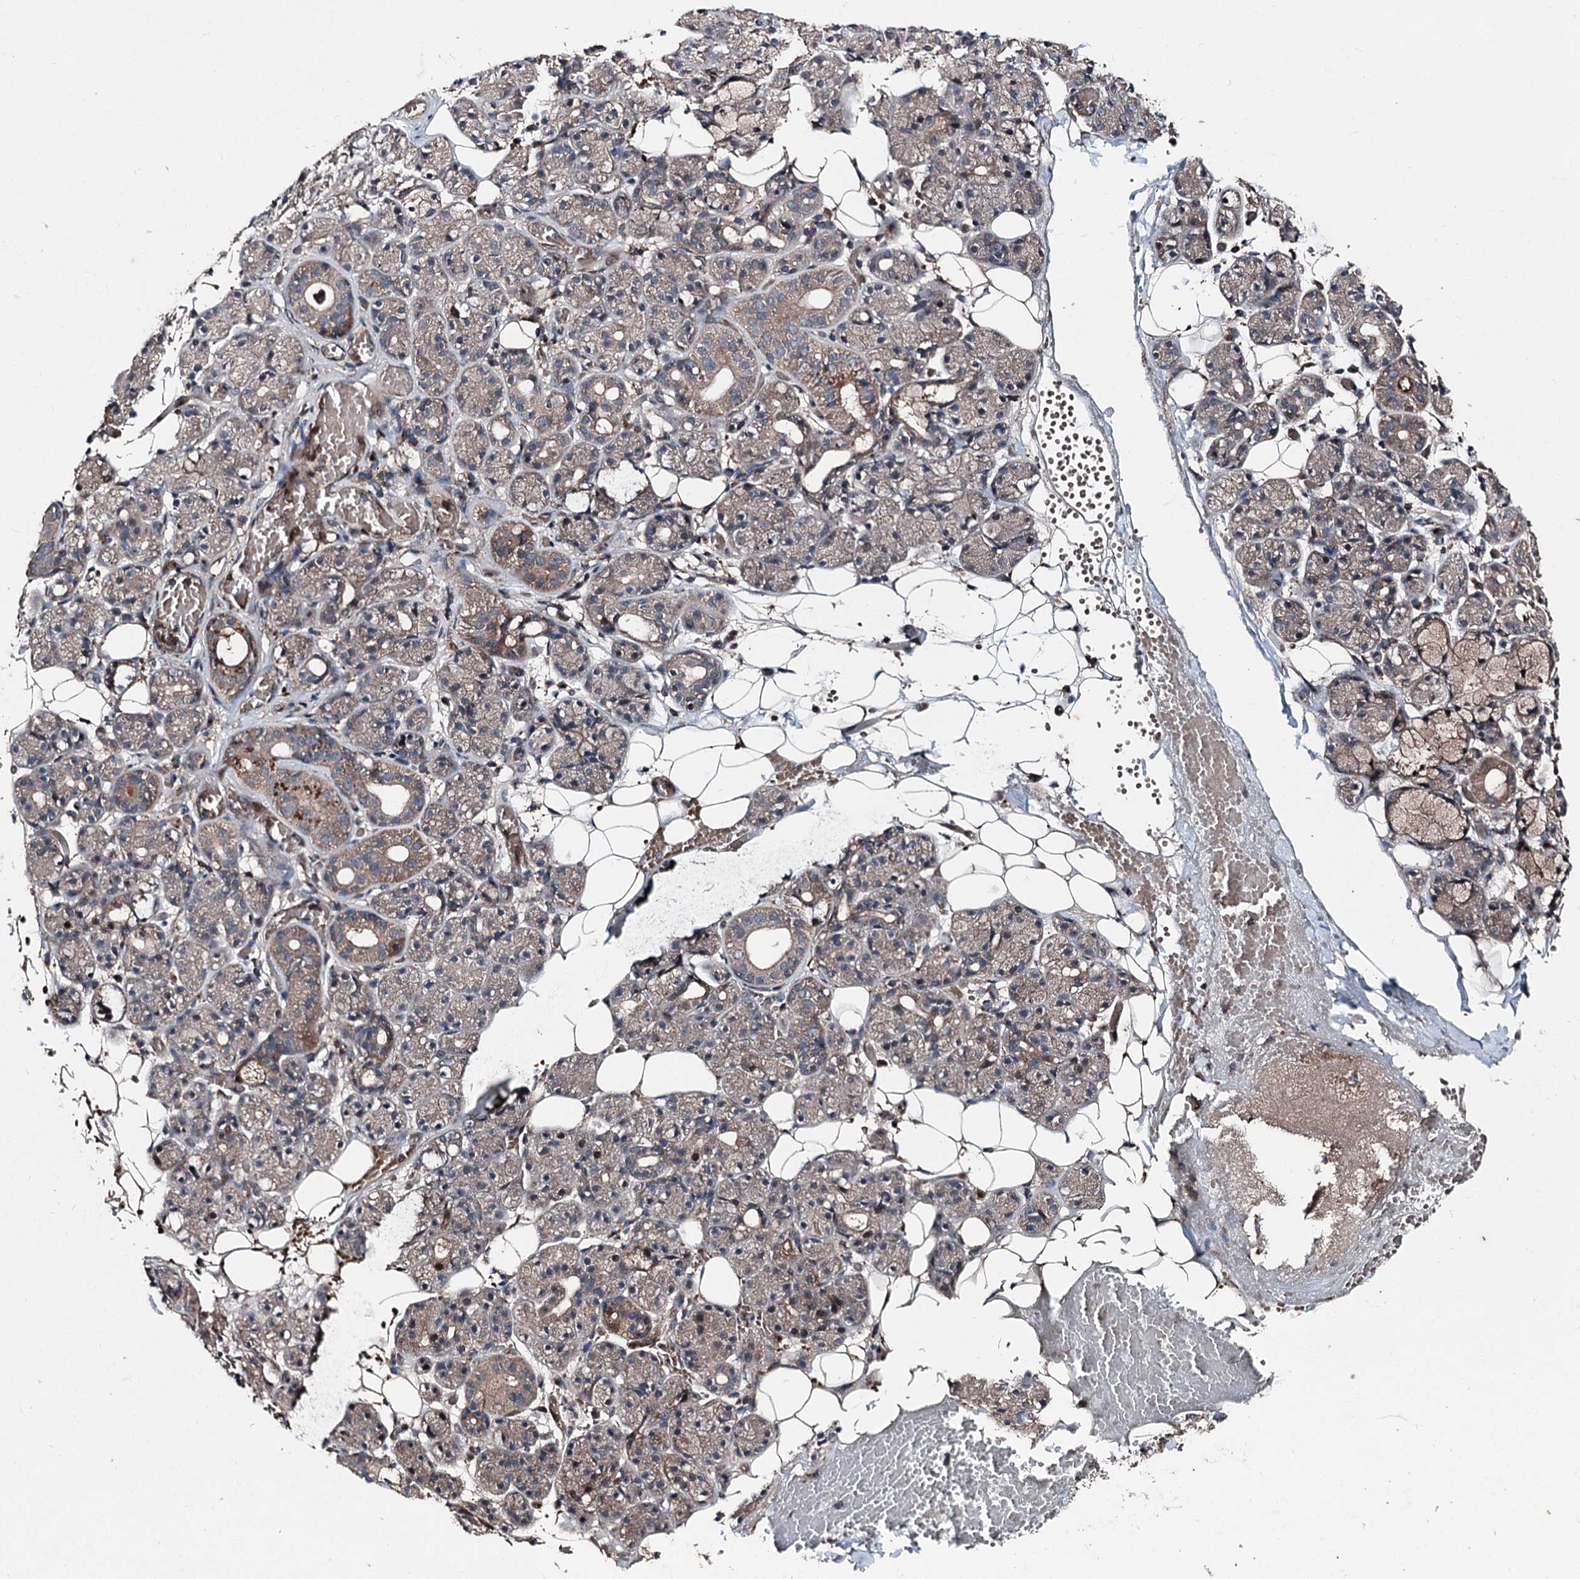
{"staining": {"intensity": "weak", "quantity": "25%-75%", "location": "cytoplasmic/membranous"}, "tissue": "salivary gland", "cell_type": "Glandular cells", "image_type": "normal", "snomed": [{"axis": "morphology", "description": "Normal tissue, NOS"}, {"axis": "topography", "description": "Salivary gland"}], "caption": "Protein expression analysis of unremarkable salivary gland demonstrates weak cytoplasmic/membranous positivity in about 25%-75% of glandular cells. Nuclei are stained in blue.", "gene": "DDIAS", "patient": {"sex": "male", "age": 63}}